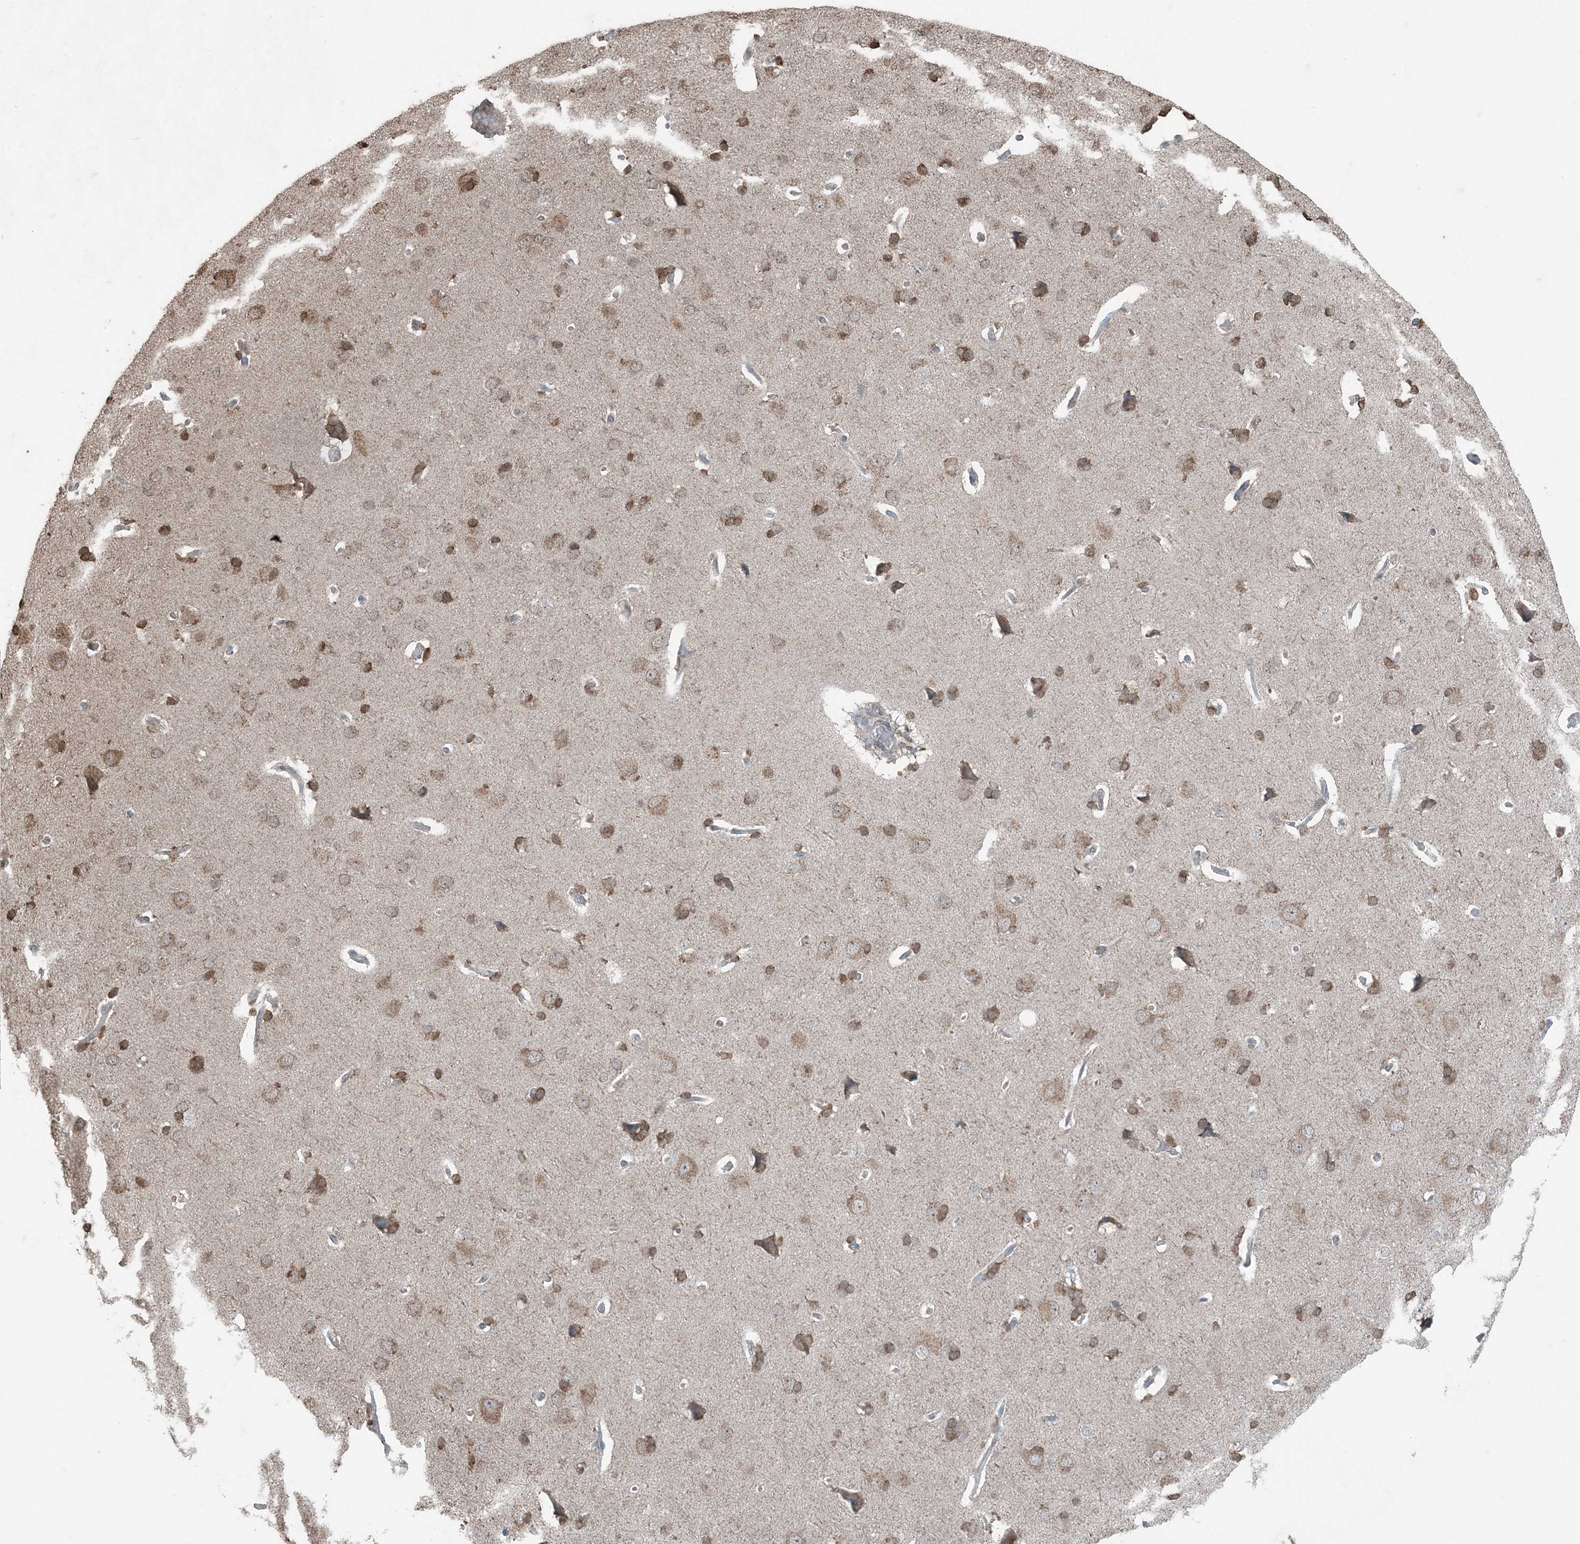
{"staining": {"intensity": "negative", "quantity": "none", "location": "none"}, "tissue": "cerebral cortex", "cell_type": "Endothelial cells", "image_type": "normal", "snomed": [{"axis": "morphology", "description": "Normal tissue, NOS"}, {"axis": "topography", "description": "Cerebral cortex"}], "caption": "Immunohistochemistry (IHC) histopathology image of unremarkable human cerebral cortex stained for a protein (brown), which demonstrates no expression in endothelial cells.", "gene": "GNL1", "patient": {"sex": "male", "age": 62}}